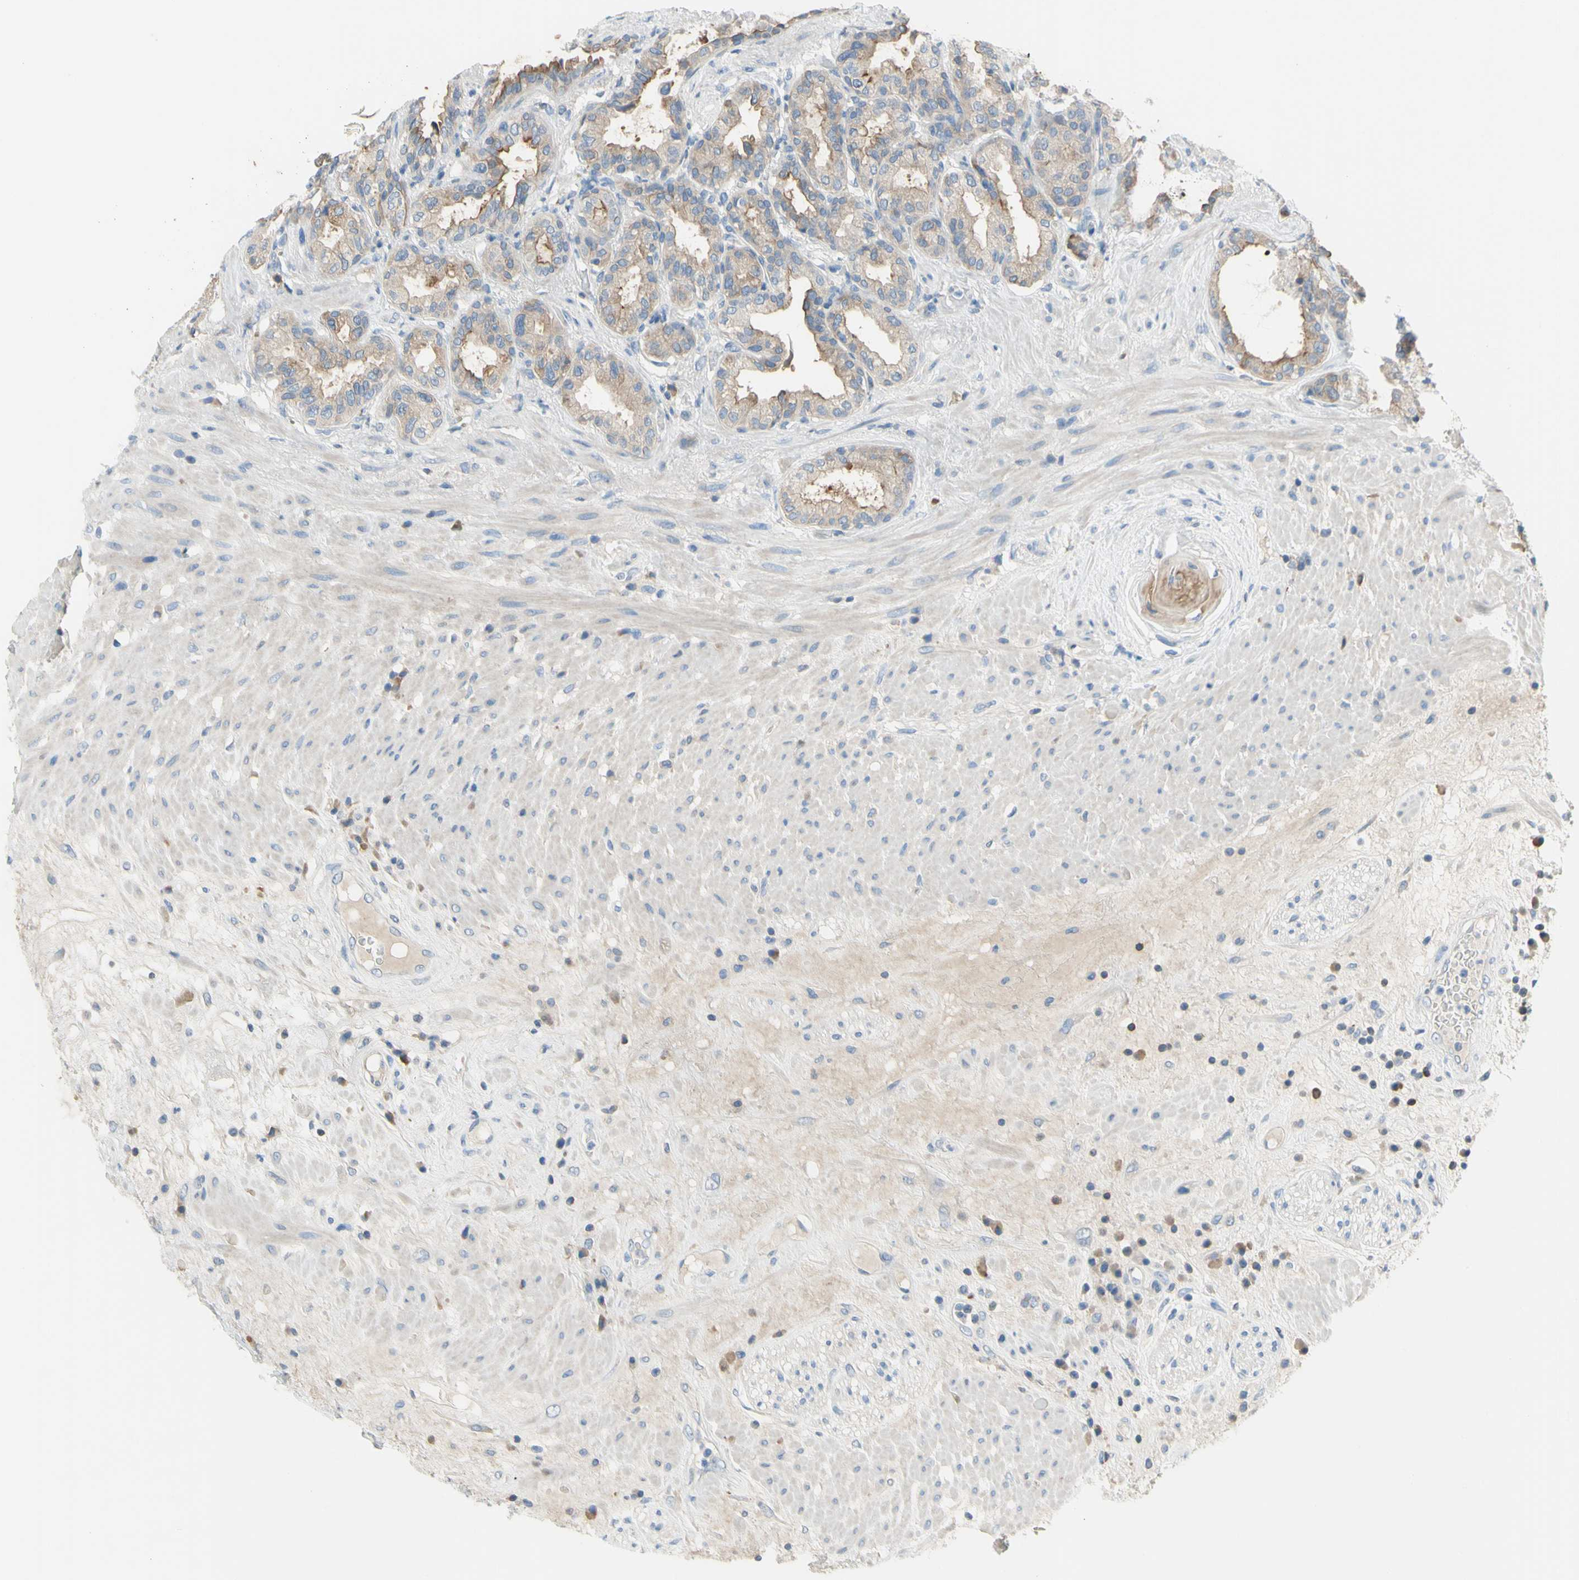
{"staining": {"intensity": "moderate", "quantity": ">75%", "location": "cytoplasmic/membranous"}, "tissue": "seminal vesicle", "cell_type": "Glandular cells", "image_type": "normal", "snomed": [{"axis": "morphology", "description": "Normal tissue, NOS"}, {"axis": "topography", "description": "Seminal veicle"}], "caption": "Immunohistochemical staining of benign seminal vesicle reveals moderate cytoplasmic/membranous protein positivity in about >75% of glandular cells.", "gene": "MUC1", "patient": {"sex": "male", "age": 61}}